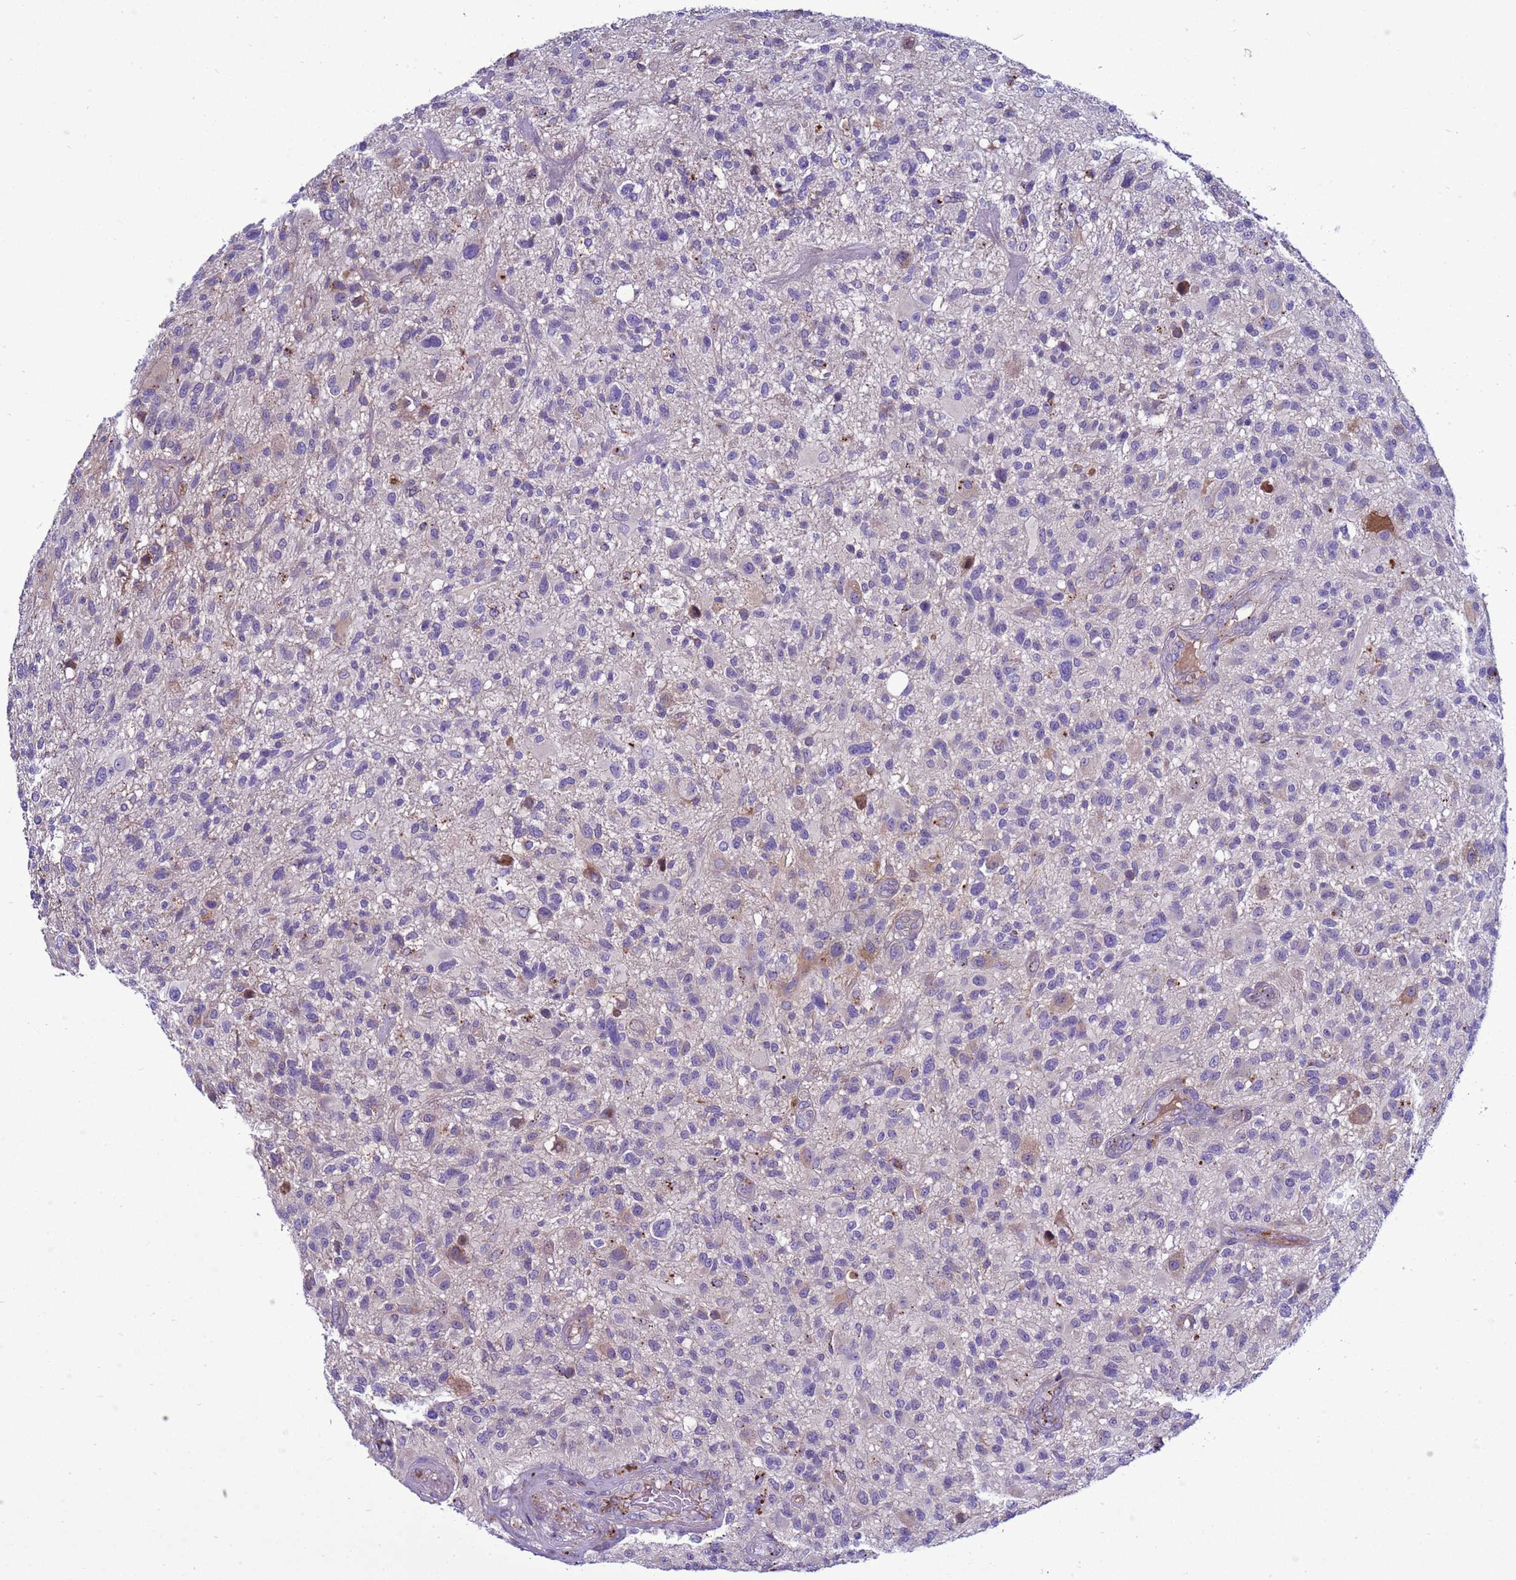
{"staining": {"intensity": "negative", "quantity": "none", "location": "none"}, "tissue": "glioma", "cell_type": "Tumor cells", "image_type": "cancer", "snomed": [{"axis": "morphology", "description": "Glioma, malignant, High grade"}, {"axis": "topography", "description": "Brain"}], "caption": "High power microscopy photomicrograph of an immunohistochemistry (IHC) histopathology image of glioma, revealing no significant positivity in tumor cells.", "gene": "NAT2", "patient": {"sex": "male", "age": 47}}